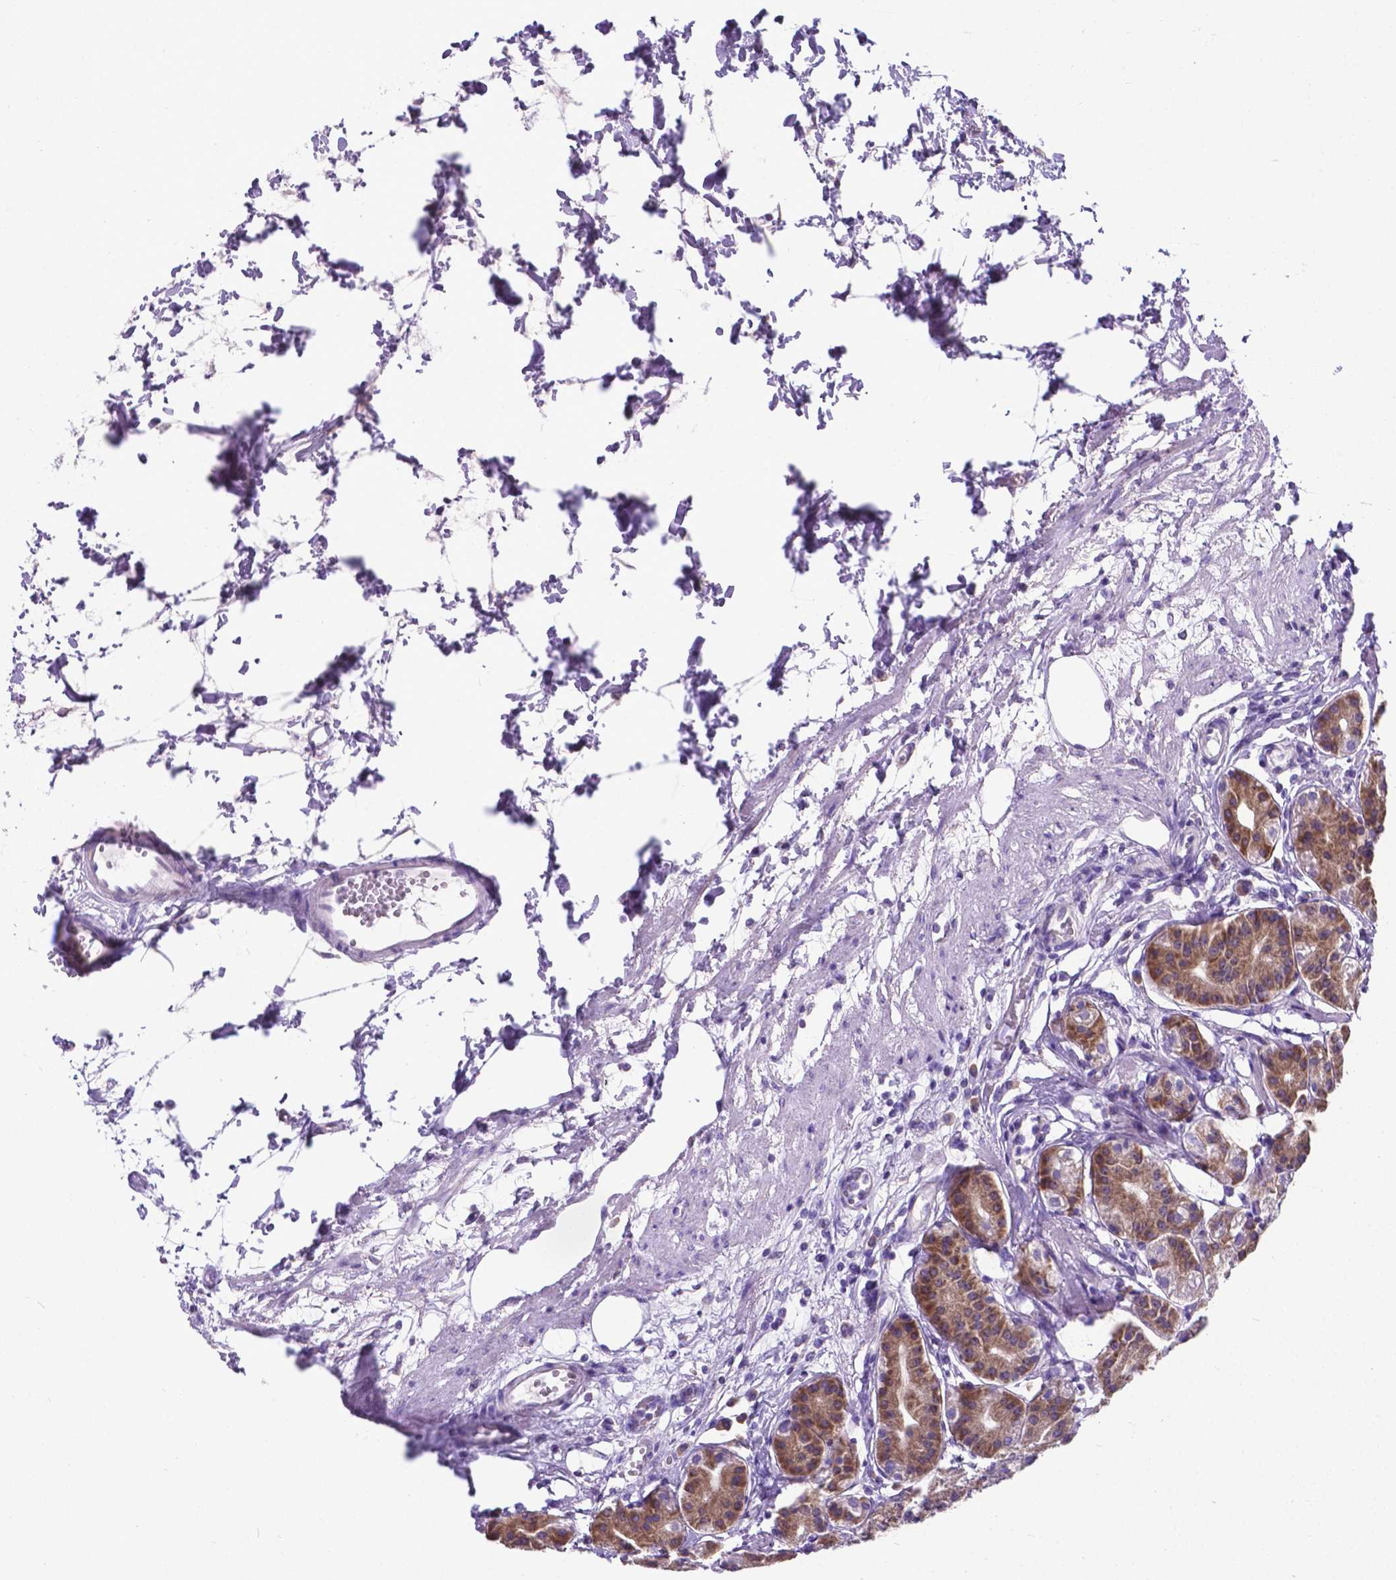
{"staining": {"intensity": "moderate", "quantity": ">75%", "location": "cytoplasmic/membranous"}, "tissue": "stomach", "cell_type": "Glandular cells", "image_type": "normal", "snomed": [{"axis": "morphology", "description": "Normal tissue, NOS"}, {"axis": "topography", "description": "Skeletal muscle"}, {"axis": "topography", "description": "Stomach"}], "caption": "Normal stomach exhibits moderate cytoplasmic/membranous positivity in about >75% of glandular cells, visualized by immunohistochemistry.", "gene": "RPL6", "patient": {"sex": "female", "age": 57}}